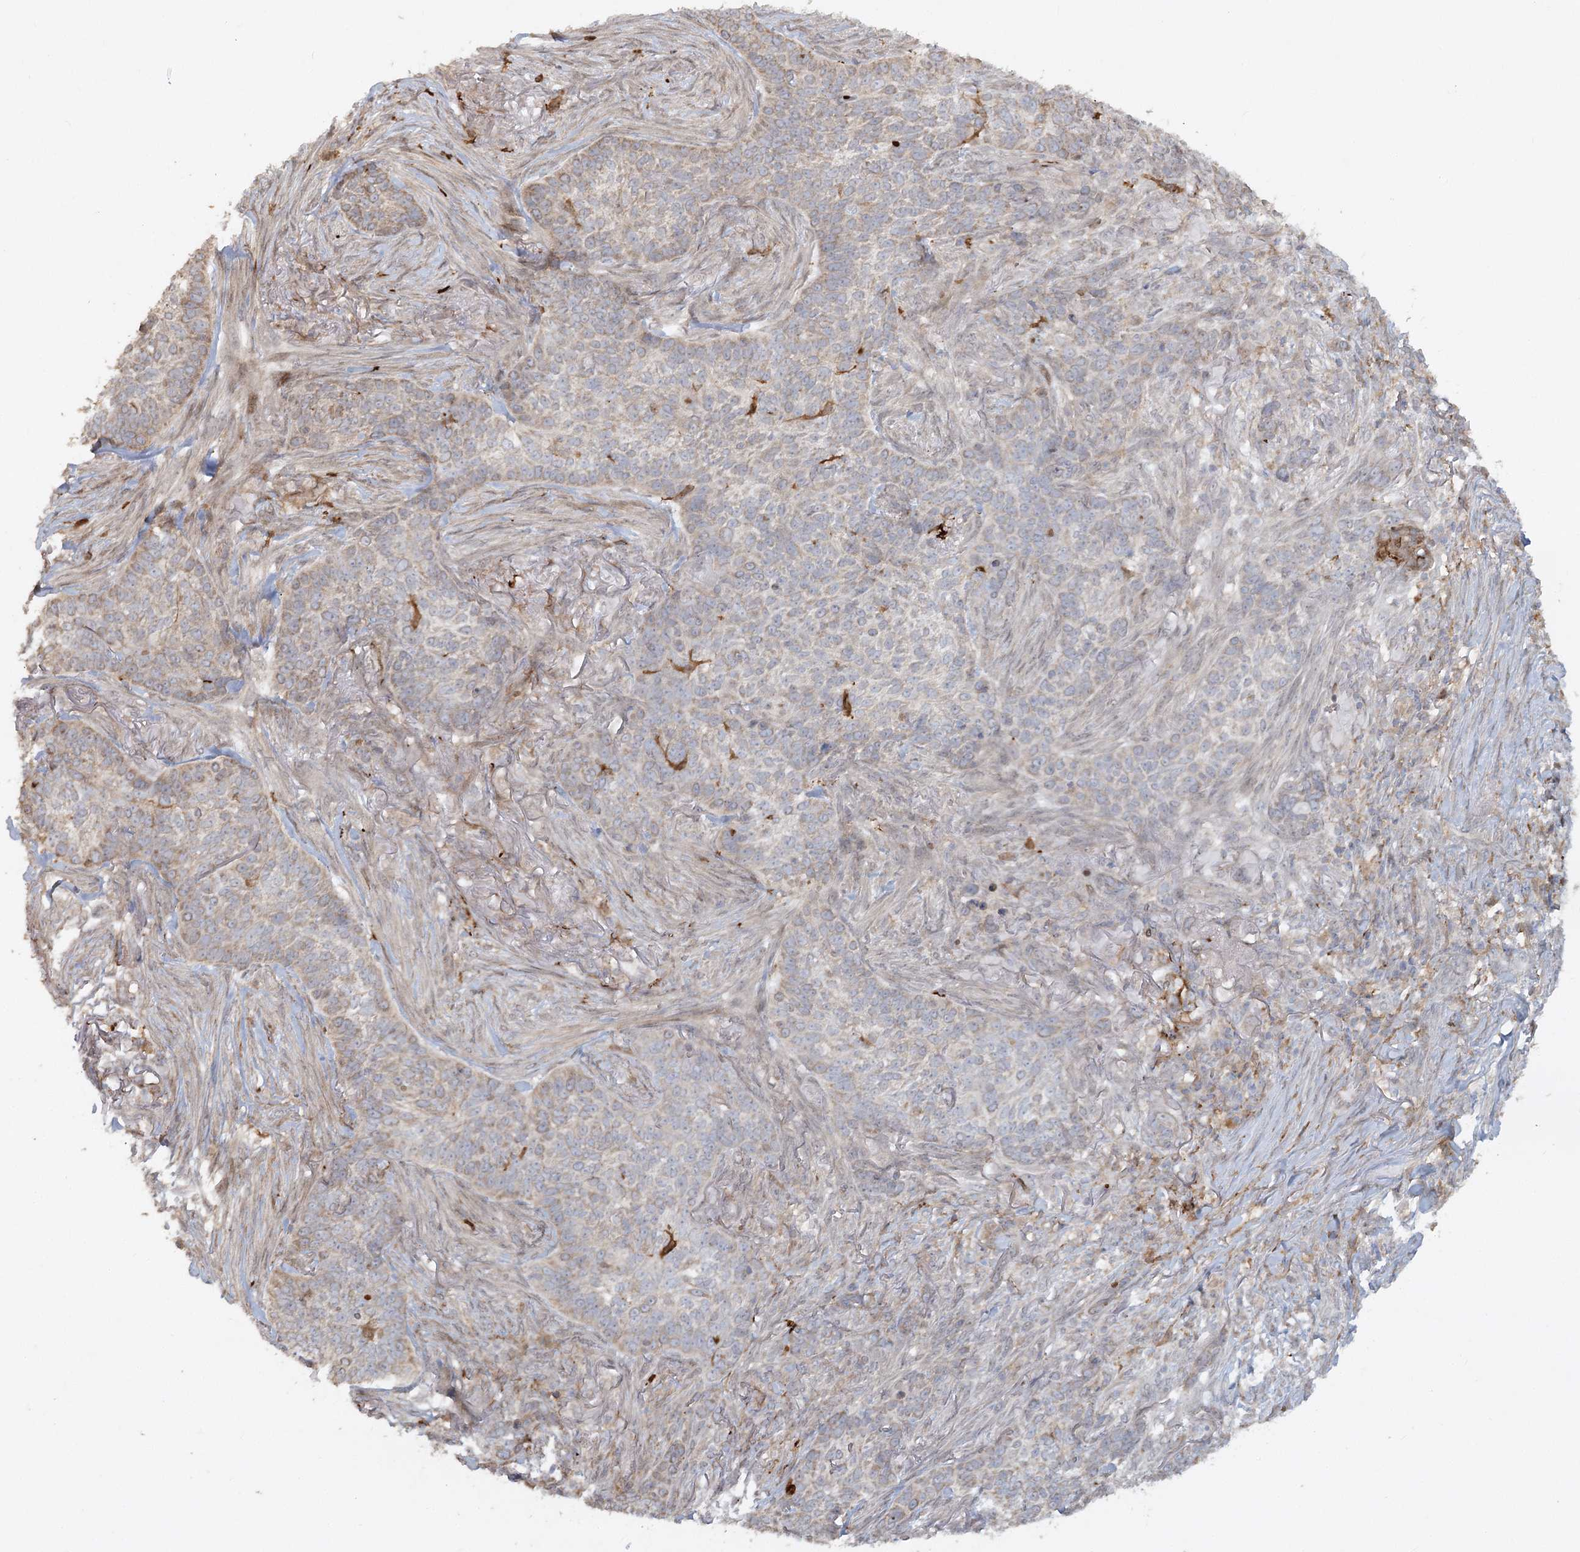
{"staining": {"intensity": "weak", "quantity": "<25%", "location": "cytoplasmic/membranous"}, "tissue": "skin cancer", "cell_type": "Tumor cells", "image_type": "cancer", "snomed": [{"axis": "morphology", "description": "Basal cell carcinoma"}, {"axis": "topography", "description": "Skin"}], "caption": "DAB immunohistochemical staining of human skin cancer (basal cell carcinoma) reveals no significant positivity in tumor cells.", "gene": "KBTBD4", "patient": {"sex": "male", "age": 85}}